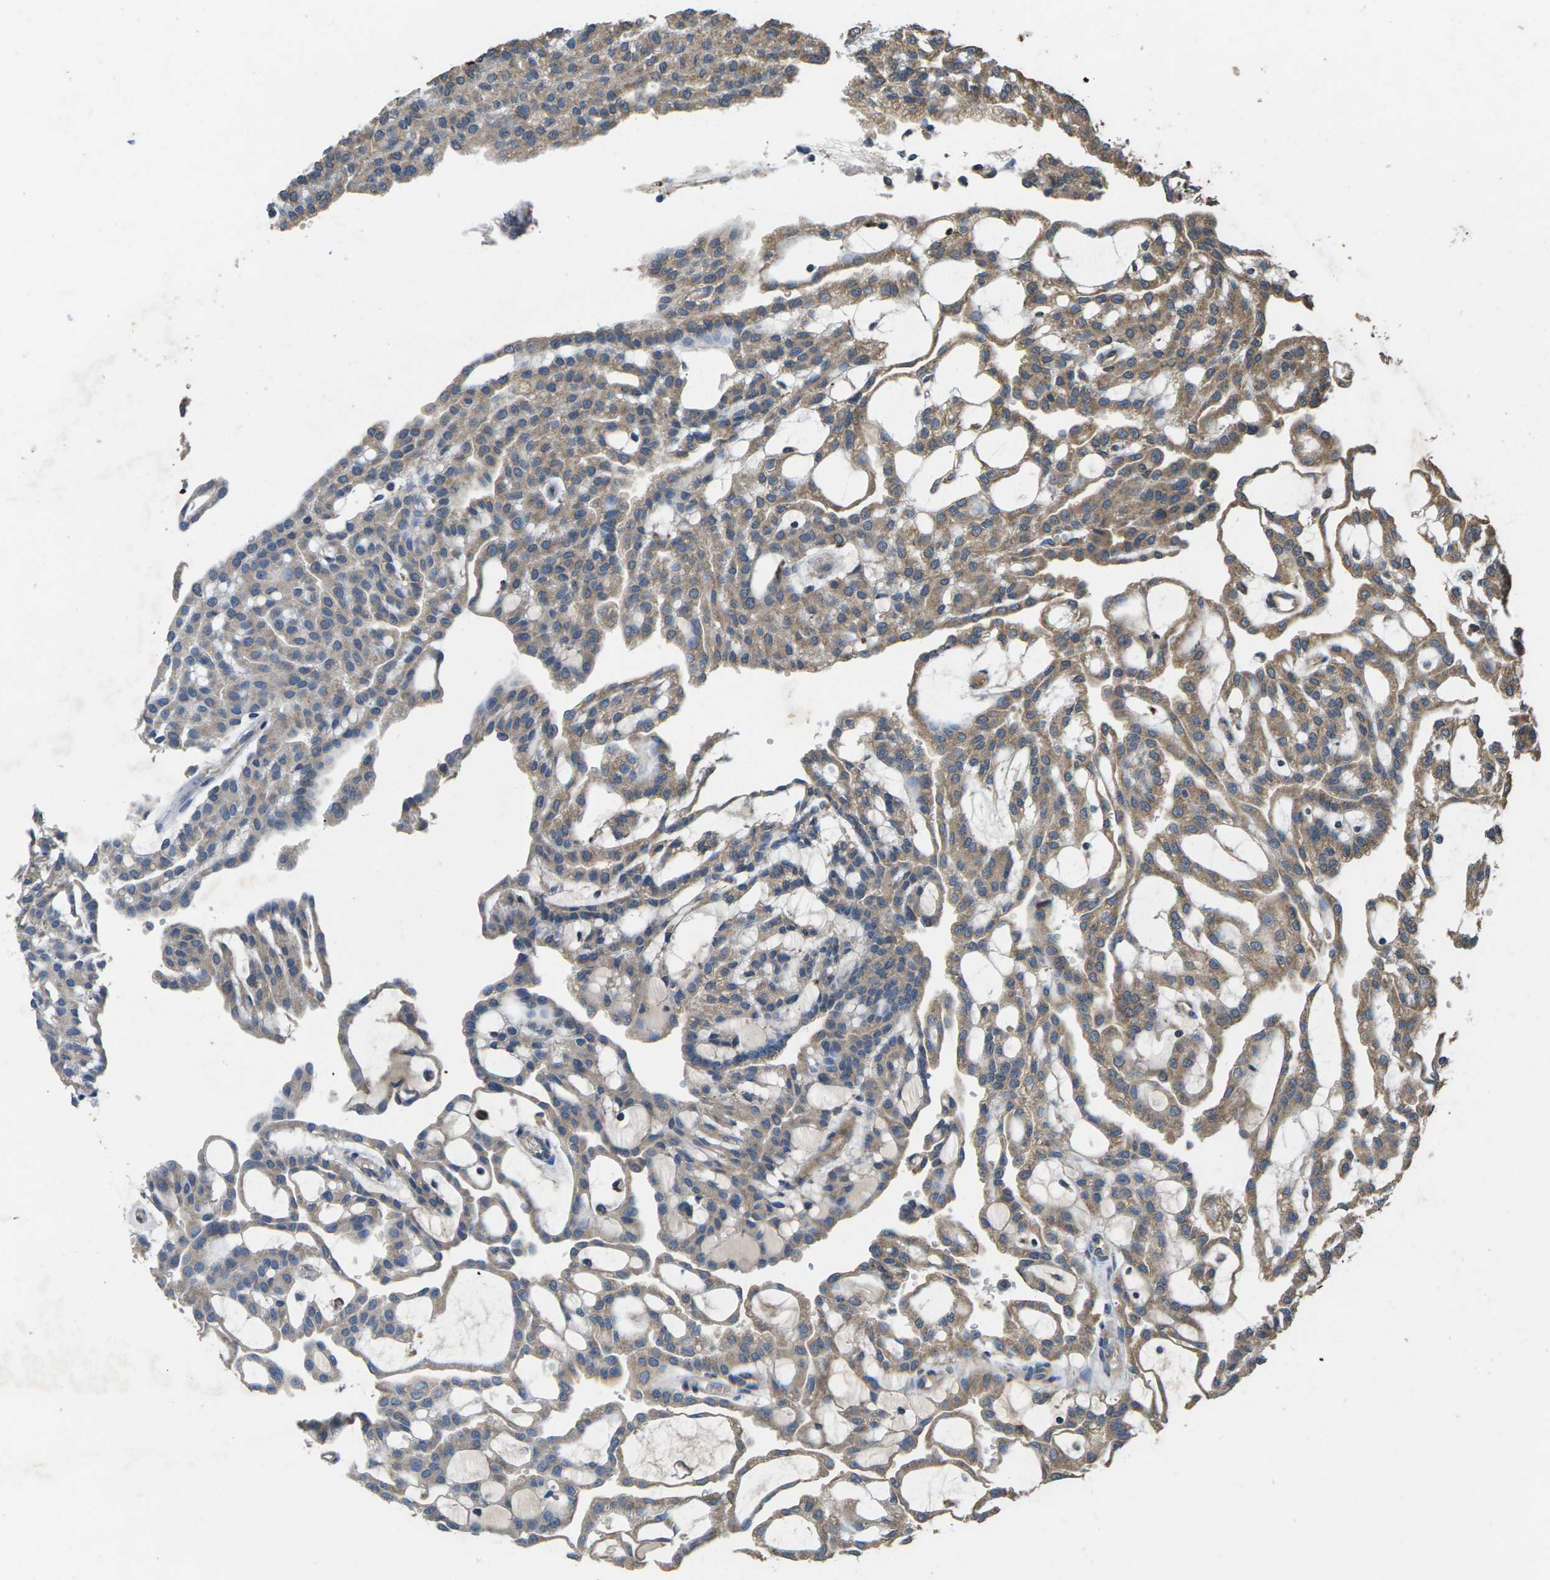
{"staining": {"intensity": "moderate", "quantity": ">75%", "location": "cytoplasmic/membranous"}, "tissue": "renal cancer", "cell_type": "Tumor cells", "image_type": "cancer", "snomed": [{"axis": "morphology", "description": "Adenocarcinoma, NOS"}, {"axis": "topography", "description": "Kidney"}], "caption": "Human renal adenocarcinoma stained for a protein (brown) shows moderate cytoplasmic/membranous positive expression in about >75% of tumor cells.", "gene": "B4GAT1", "patient": {"sex": "male", "age": 63}}